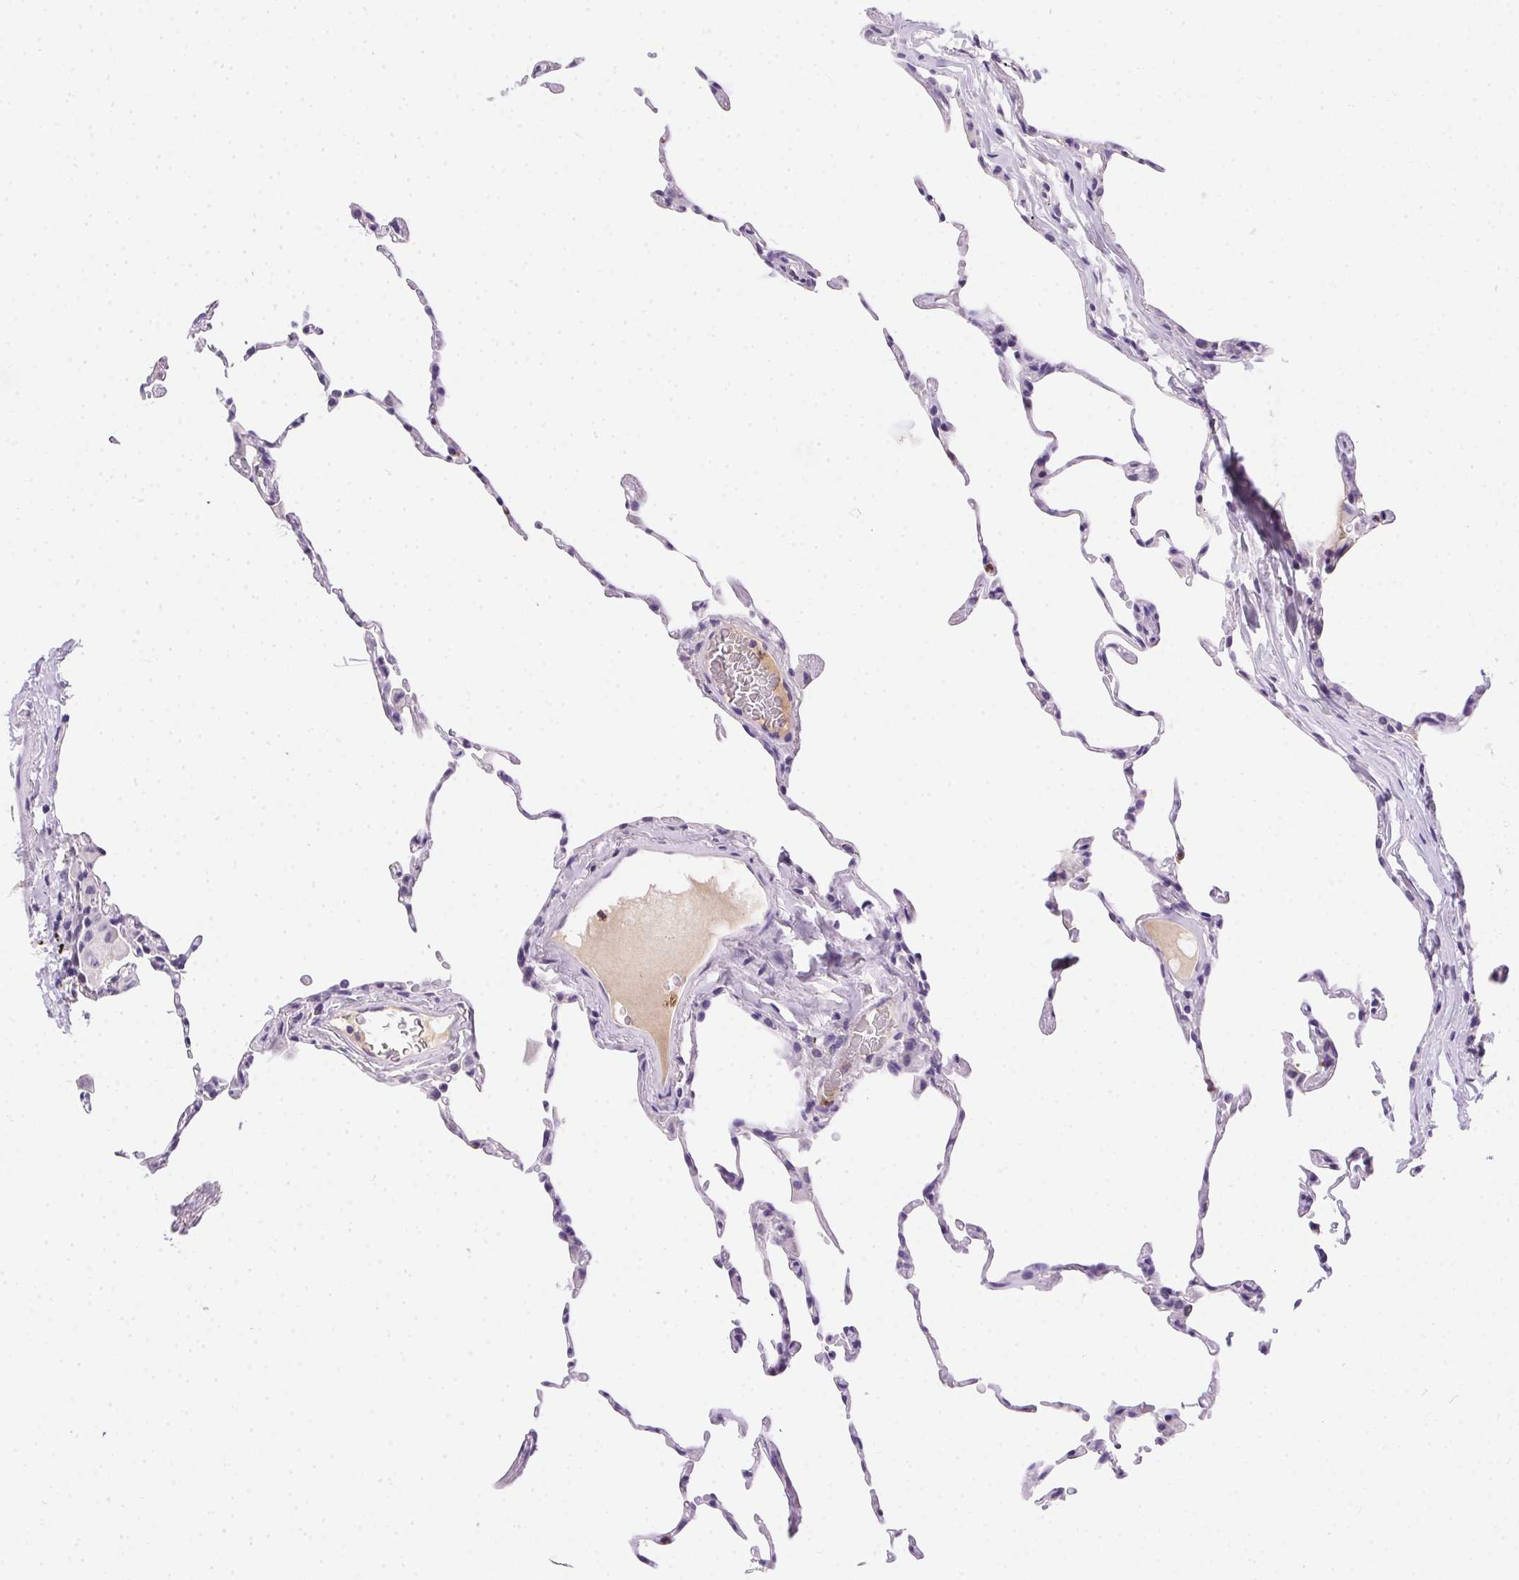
{"staining": {"intensity": "negative", "quantity": "none", "location": "none"}, "tissue": "lung", "cell_type": "Alveolar cells", "image_type": "normal", "snomed": [{"axis": "morphology", "description": "Normal tissue, NOS"}, {"axis": "topography", "description": "Lung"}], "caption": "This histopathology image is of normal lung stained with immunohistochemistry to label a protein in brown with the nuclei are counter-stained blue. There is no positivity in alveolar cells. Brightfield microscopy of immunohistochemistry (IHC) stained with DAB (brown) and hematoxylin (blue), captured at high magnification.", "gene": "SSTR4", "patient": {"sex": "female", "age": 57}}